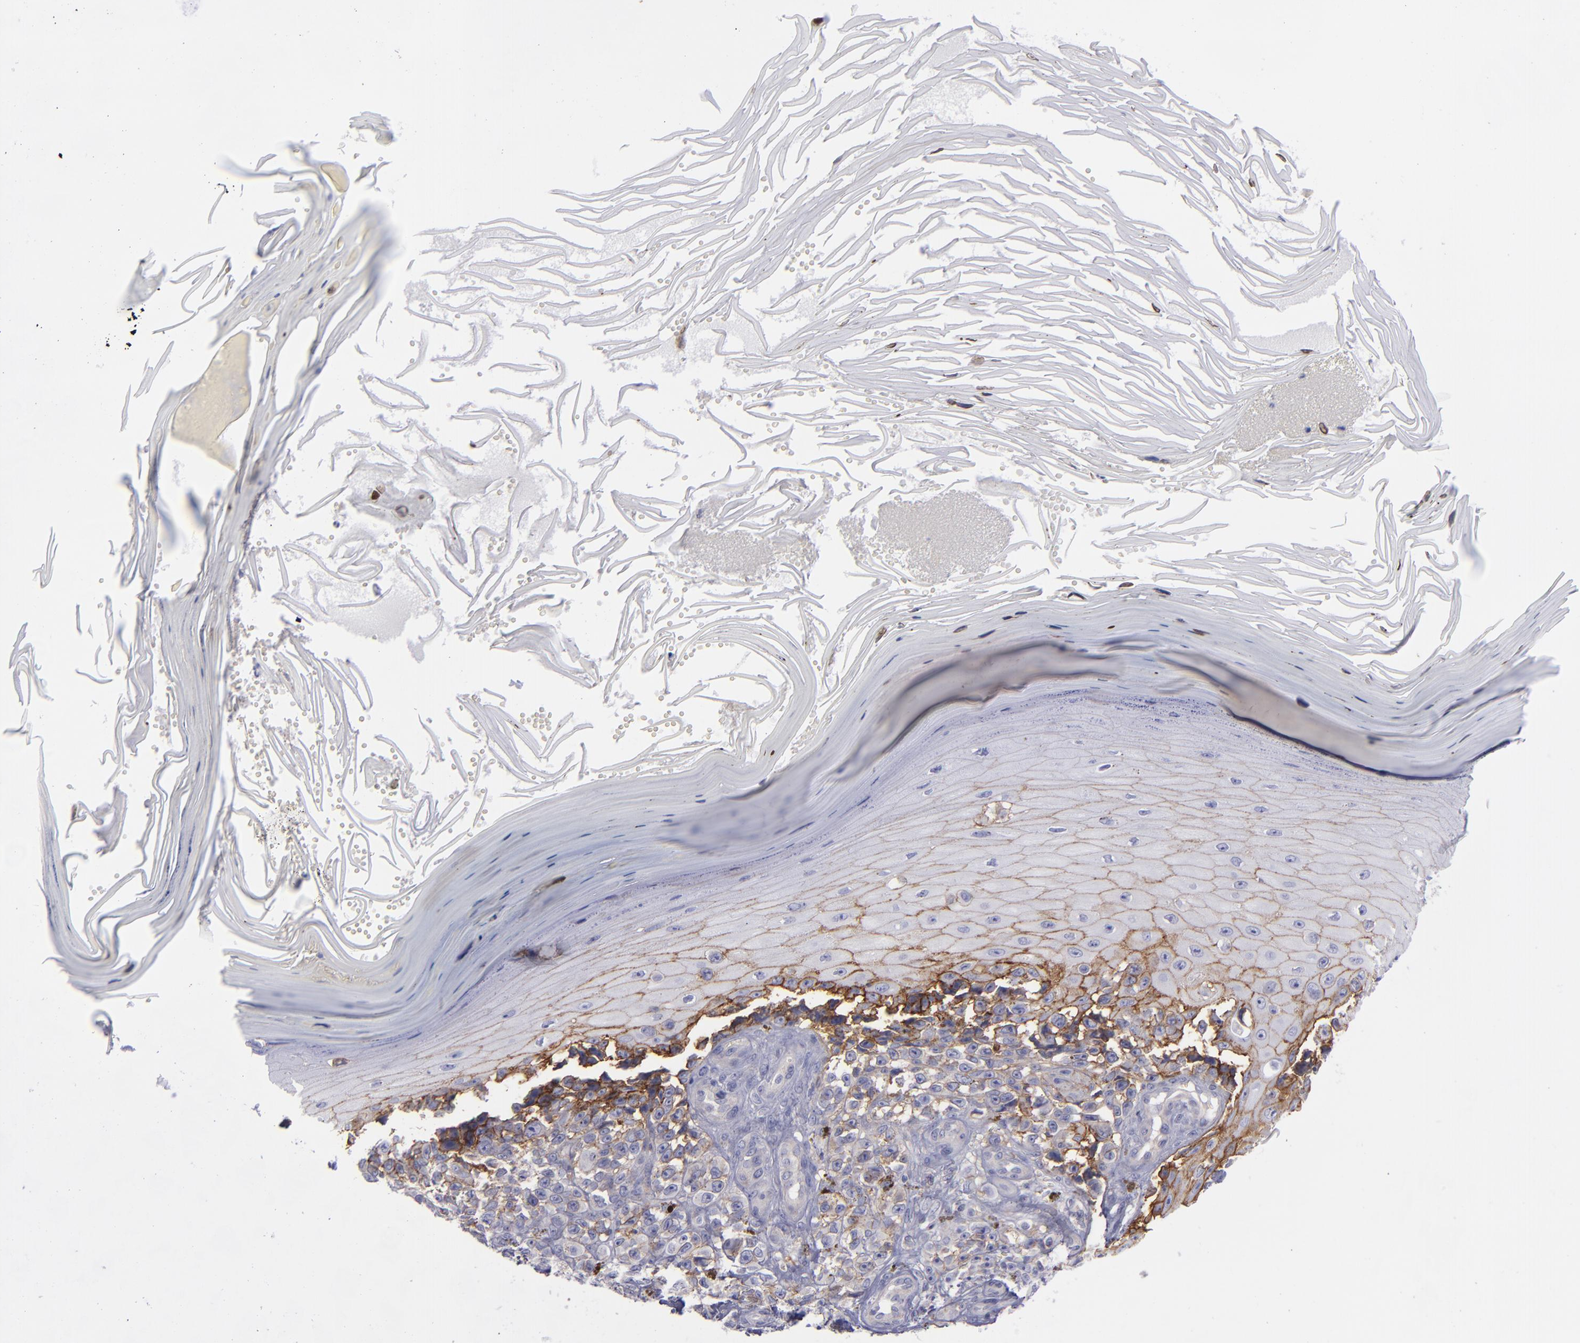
{"staining": {"intensity": "moderate", "quantity": "<25%", "location": "cytoplasmic/membranous"}, "tissue": "melanoma", "cell_type": "Tumor cells", "image_type": "cancer", "snomed": [{"axis": "morphology", "description": "Malignant melanoma, NOS"}, {"axis": "topography", "description": "Skin"}], "caption": "Protein expression by immunohistochemistry reveals moderate cytoplasmic/membranous expression in approximately <25% of tumor cells in melanoma.", "gene": "BSG", "patient": {"sex": "female", "age": 82}}